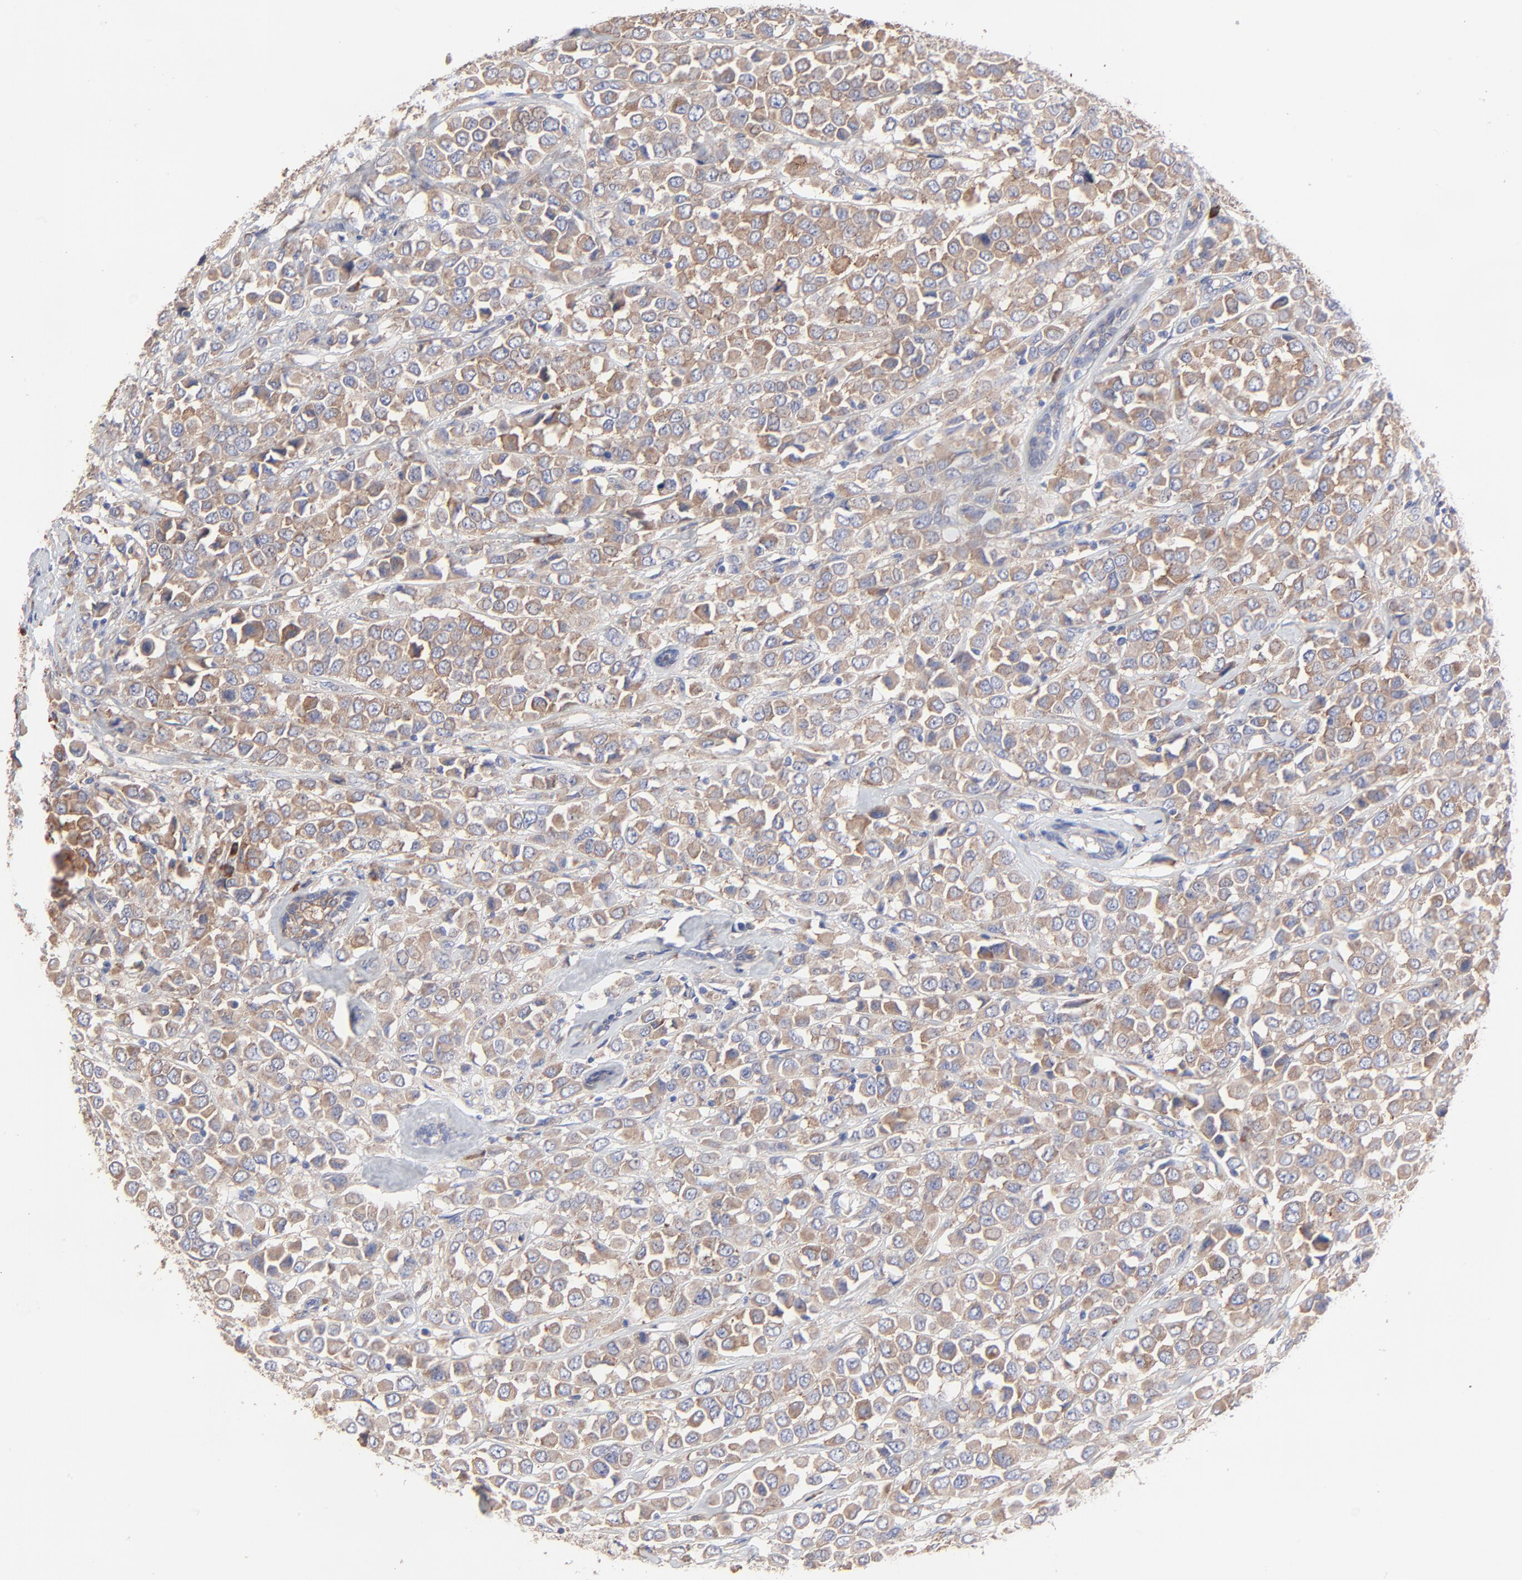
{"staining": {"intensity": "moderate", "quantity": "25%-75%", "location": "cytoplasmic/membranous"}, "tissue": "breast cancer", "cell_type": "Tumor cells", "image_type": "cancer", "snomed": [{"axis": "morphology", "description": "Duct carcinoma"}, {"axis": "topography", "description": "Breast"}], "caption": "Immunohistochemical staining of breast infiltrating ductal carcinoma reveals moderate cytoplasmic/membranous protein expression in about 25%-75% of tumor cells. Nuclei are stained in blue.", "gene": "PPFIBP2", "patient": {"sex": "female", "age": 61}}